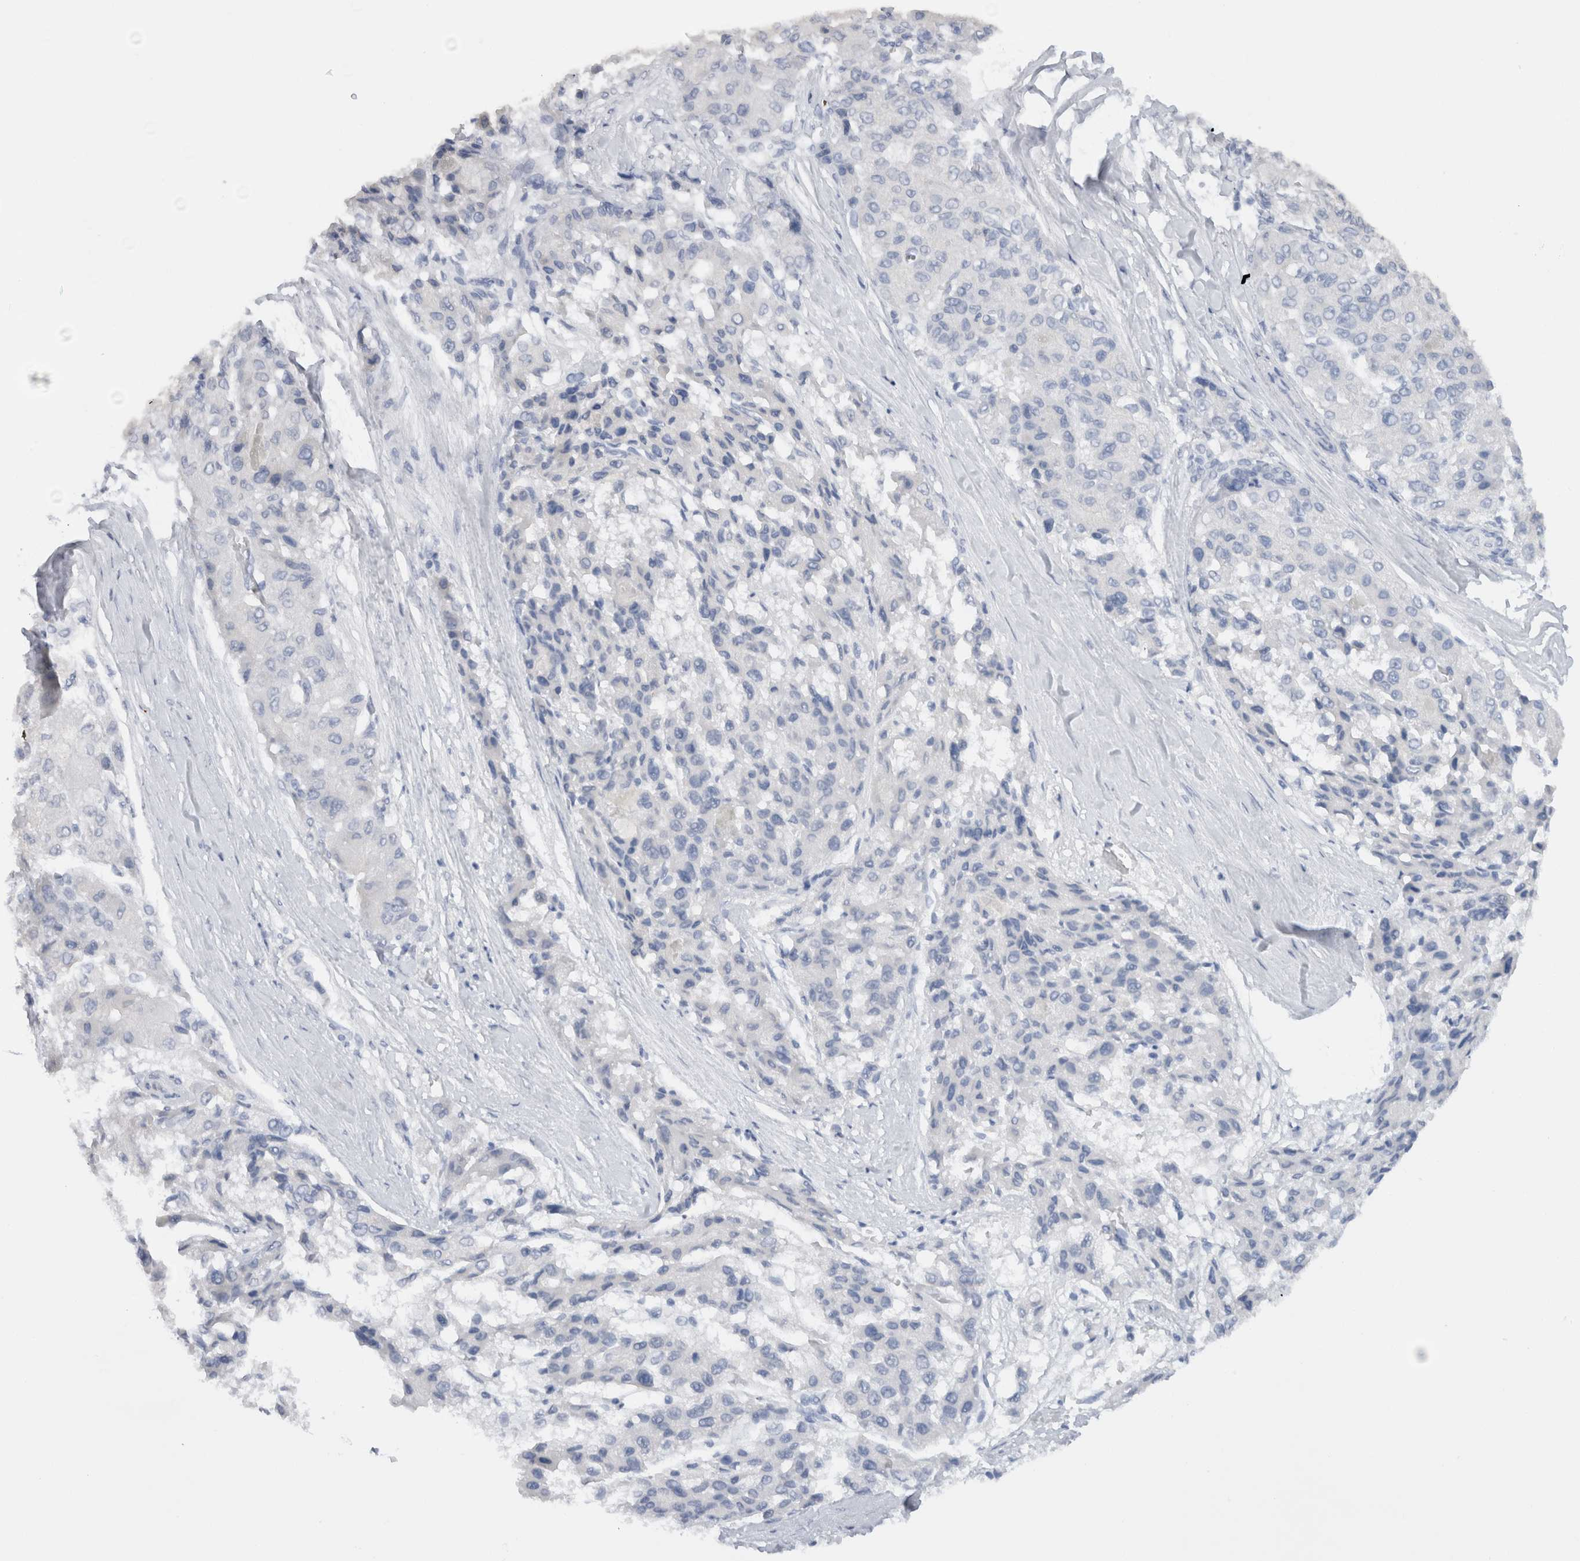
{"staining": {"intensity": "negative", "quantity": "none", "location": "none"}, "tissue": "liver cancer", "cell_type": "Tumor cells", "image_type": "cancer", "snomed": [{"axis": "morphology", "description": "Carcinoma, Hepatocellular, NOS"}, {"axis": "topography", "description": "Liver"}], "caption": "Micrograph shows no significant protein staining in tumor cells of hepatocellular carcinoma (liver).", "gene": "LAMP3", "patient": {"sex": "male", "age": 80}}